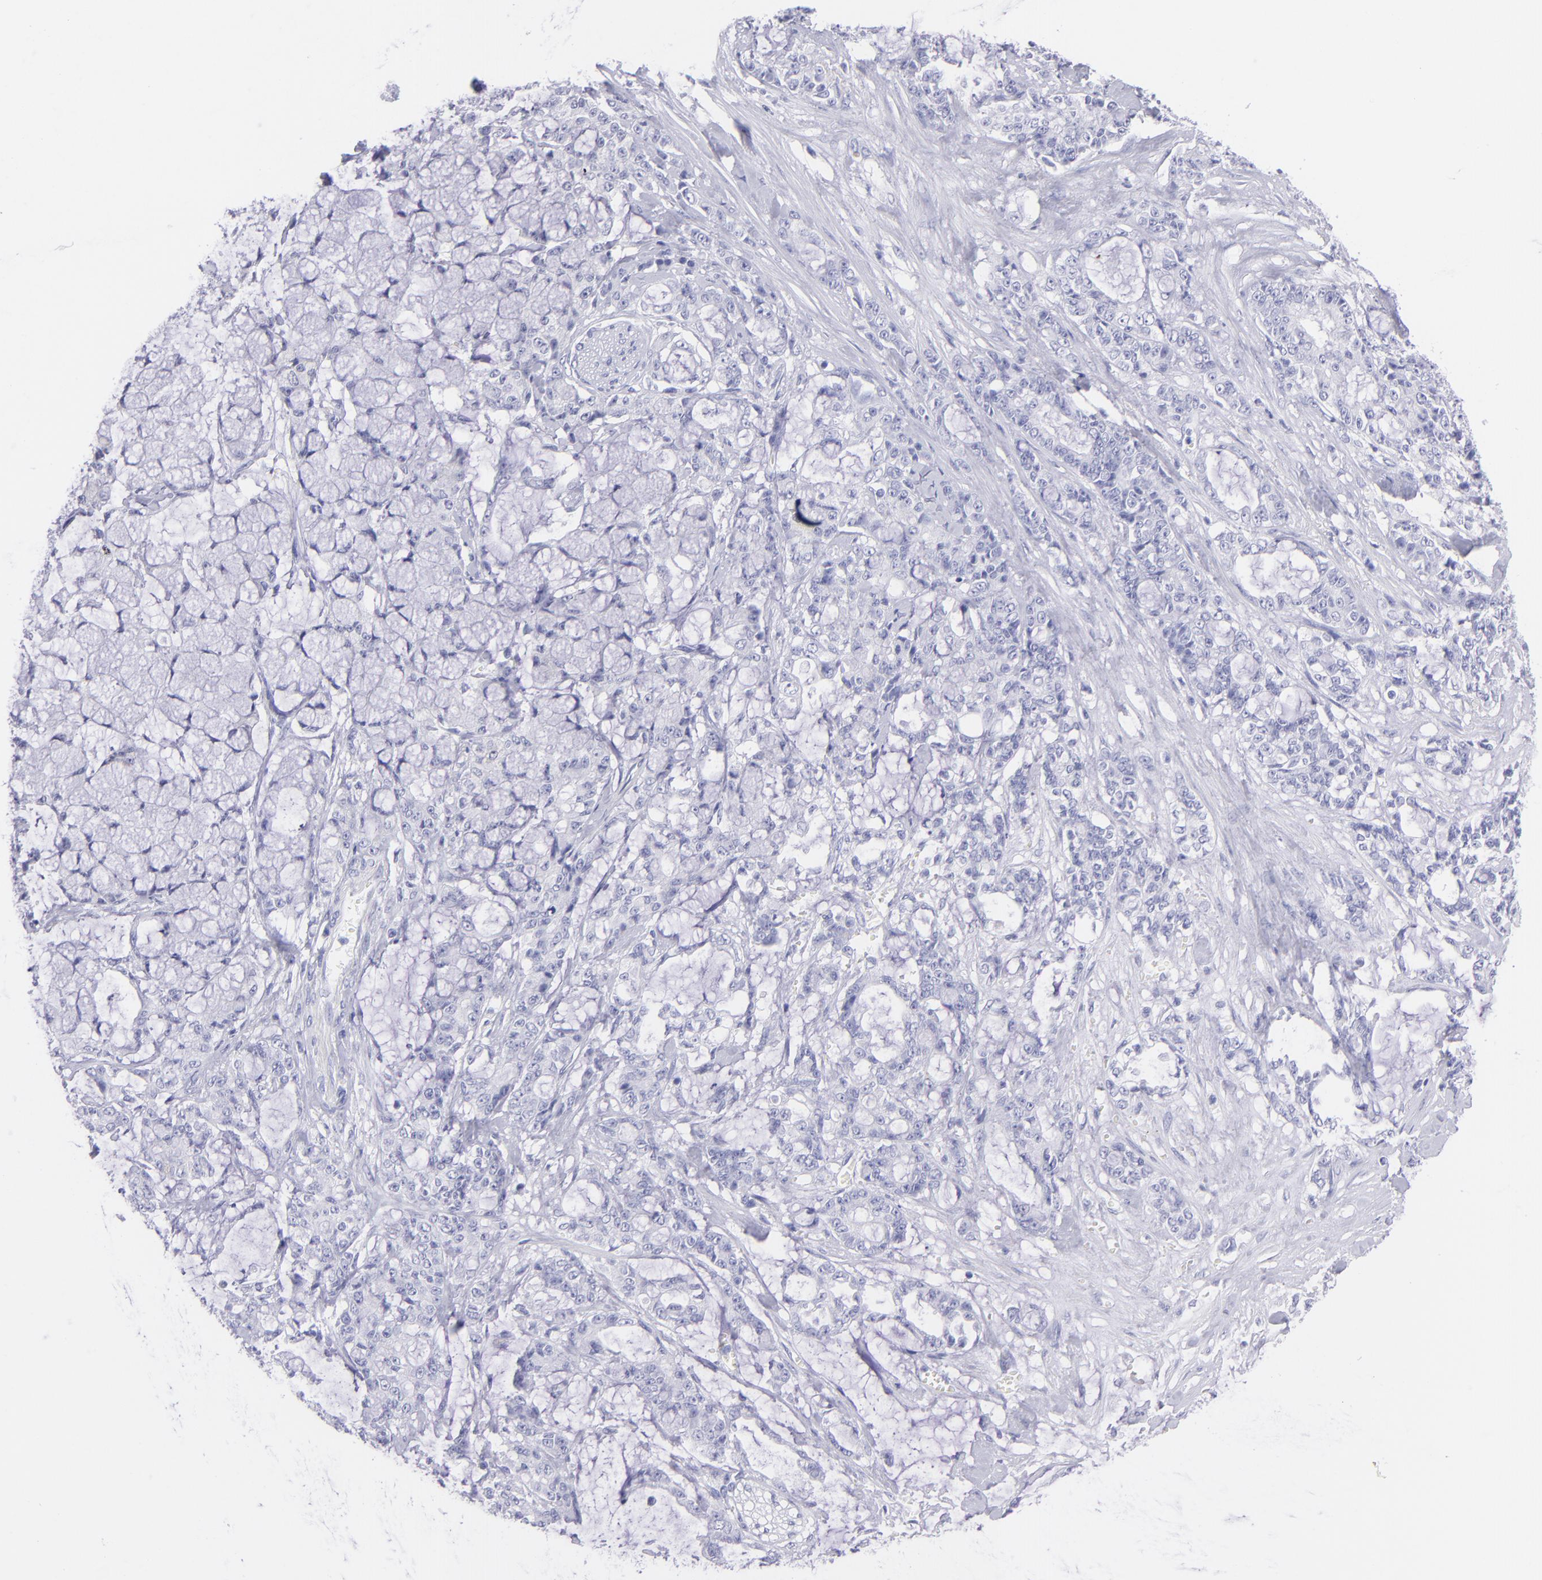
{"staining": {"intensity": "negative", "quantity": "none", "location": "none"}, "tissue": "pancreatic cancer", "cell_type": "Tumor cells", "image_type": "cancer", "snomed": [{"axis": "morphology", "description": "Adenocarcinoma, NOS"}, {"axis": "topography", "description": "Pancreas"}], "caption": "A photomicrograph of pancreatic cancer (adenocarcinoma) stained for a protein reveals no brown staining in tumor cells.", "gene": "CNP", "patient": {"sex": "female", "age": 73}}